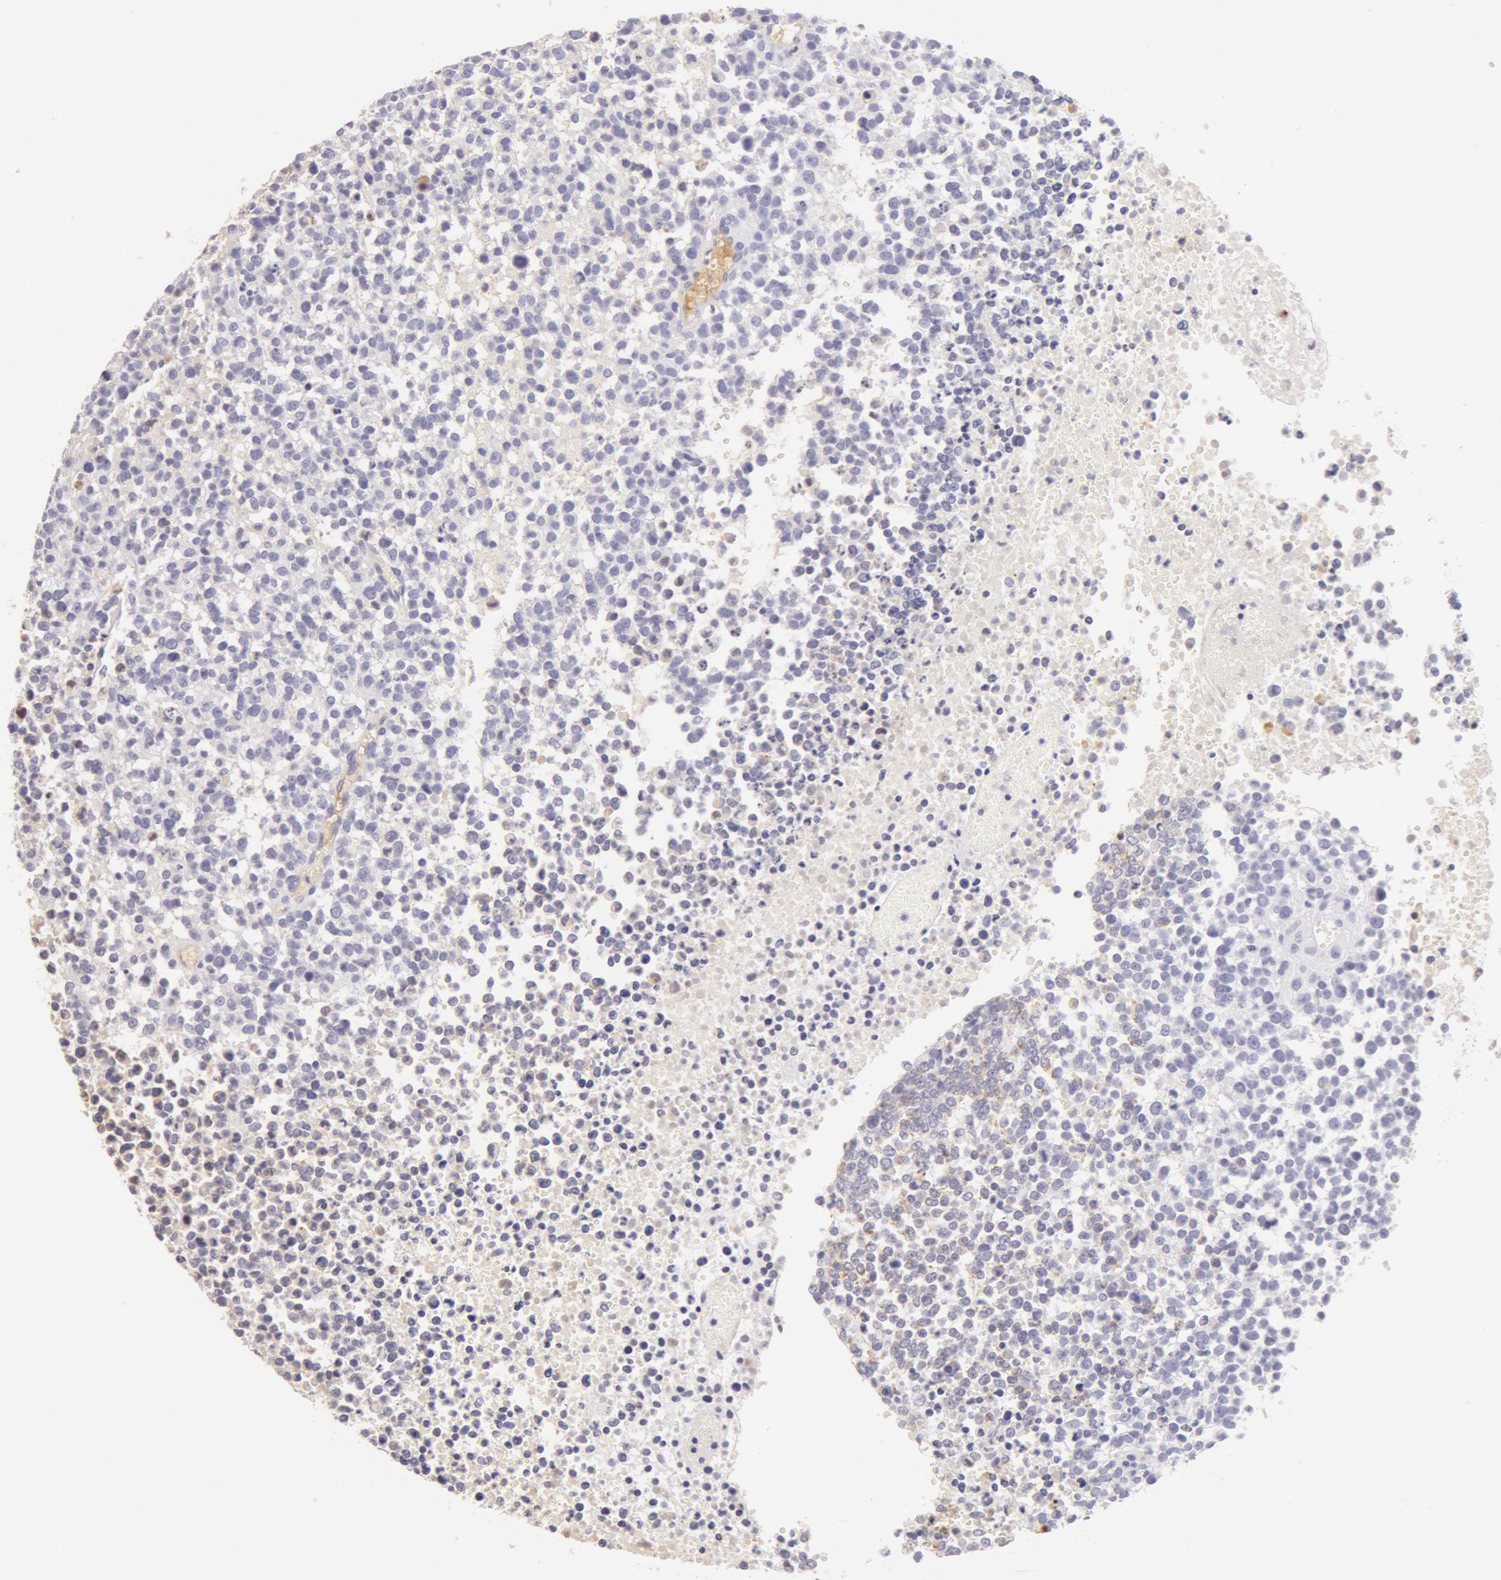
{"staining": {"intensity": "negative", "quantity": "none", "location": "none"}, "tissue": "glioma", "cell_type": "Tumor cells", "image_type": "cancer", "snomed": [{"axis": "morphology", "description": "Glioma, malignant, High grade"}, {"axis": "topography", "description": "Brain"}], "caption": "A histopathology image of glioma stained for a protein demonstrates no brown staining in tumor cells.", "gene": "AHSG", "patient": {"sex": "male", "age": 66}}